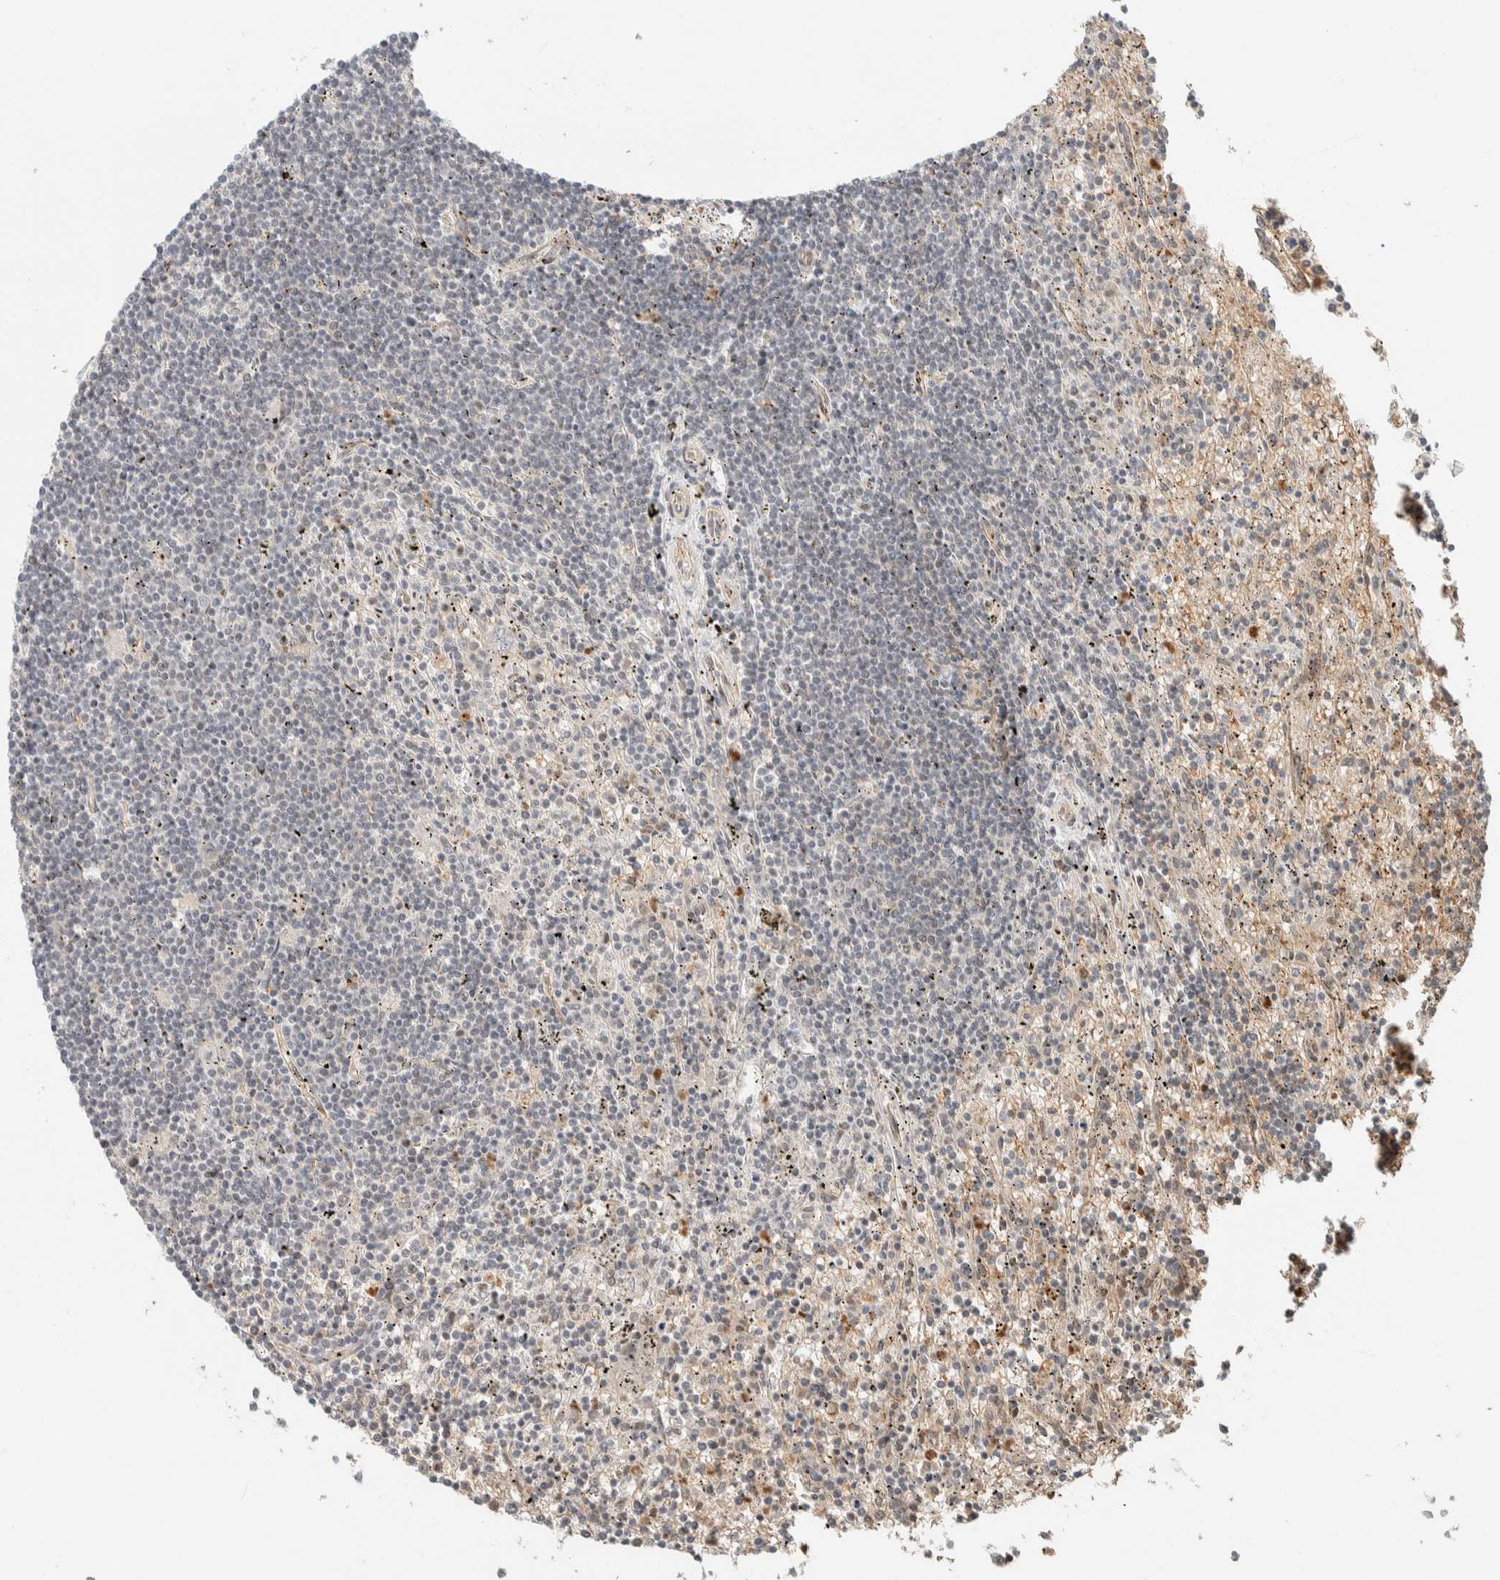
{"staining": {"intensity": "negative", "quantity": "none", "location": "none"}, "tissue": "lymphoma", "cell_type": "Tumor cells", "image_type": "cancer", "snomed": [{"axis": "morphology", "description": "Malignant lymphoma, non-Hodgkin's type, Low grade"}, {"axis": "topography", "description": "Spleen"}], "caption": "High magnification brightfield microscopy of lymphoma stained with DAB (brown) and counterstained with hematoxylin (blue): tumor cells show no significant staining.", "gene": "ZBTB2", "patient": {"sex": "male", "age": 76}}